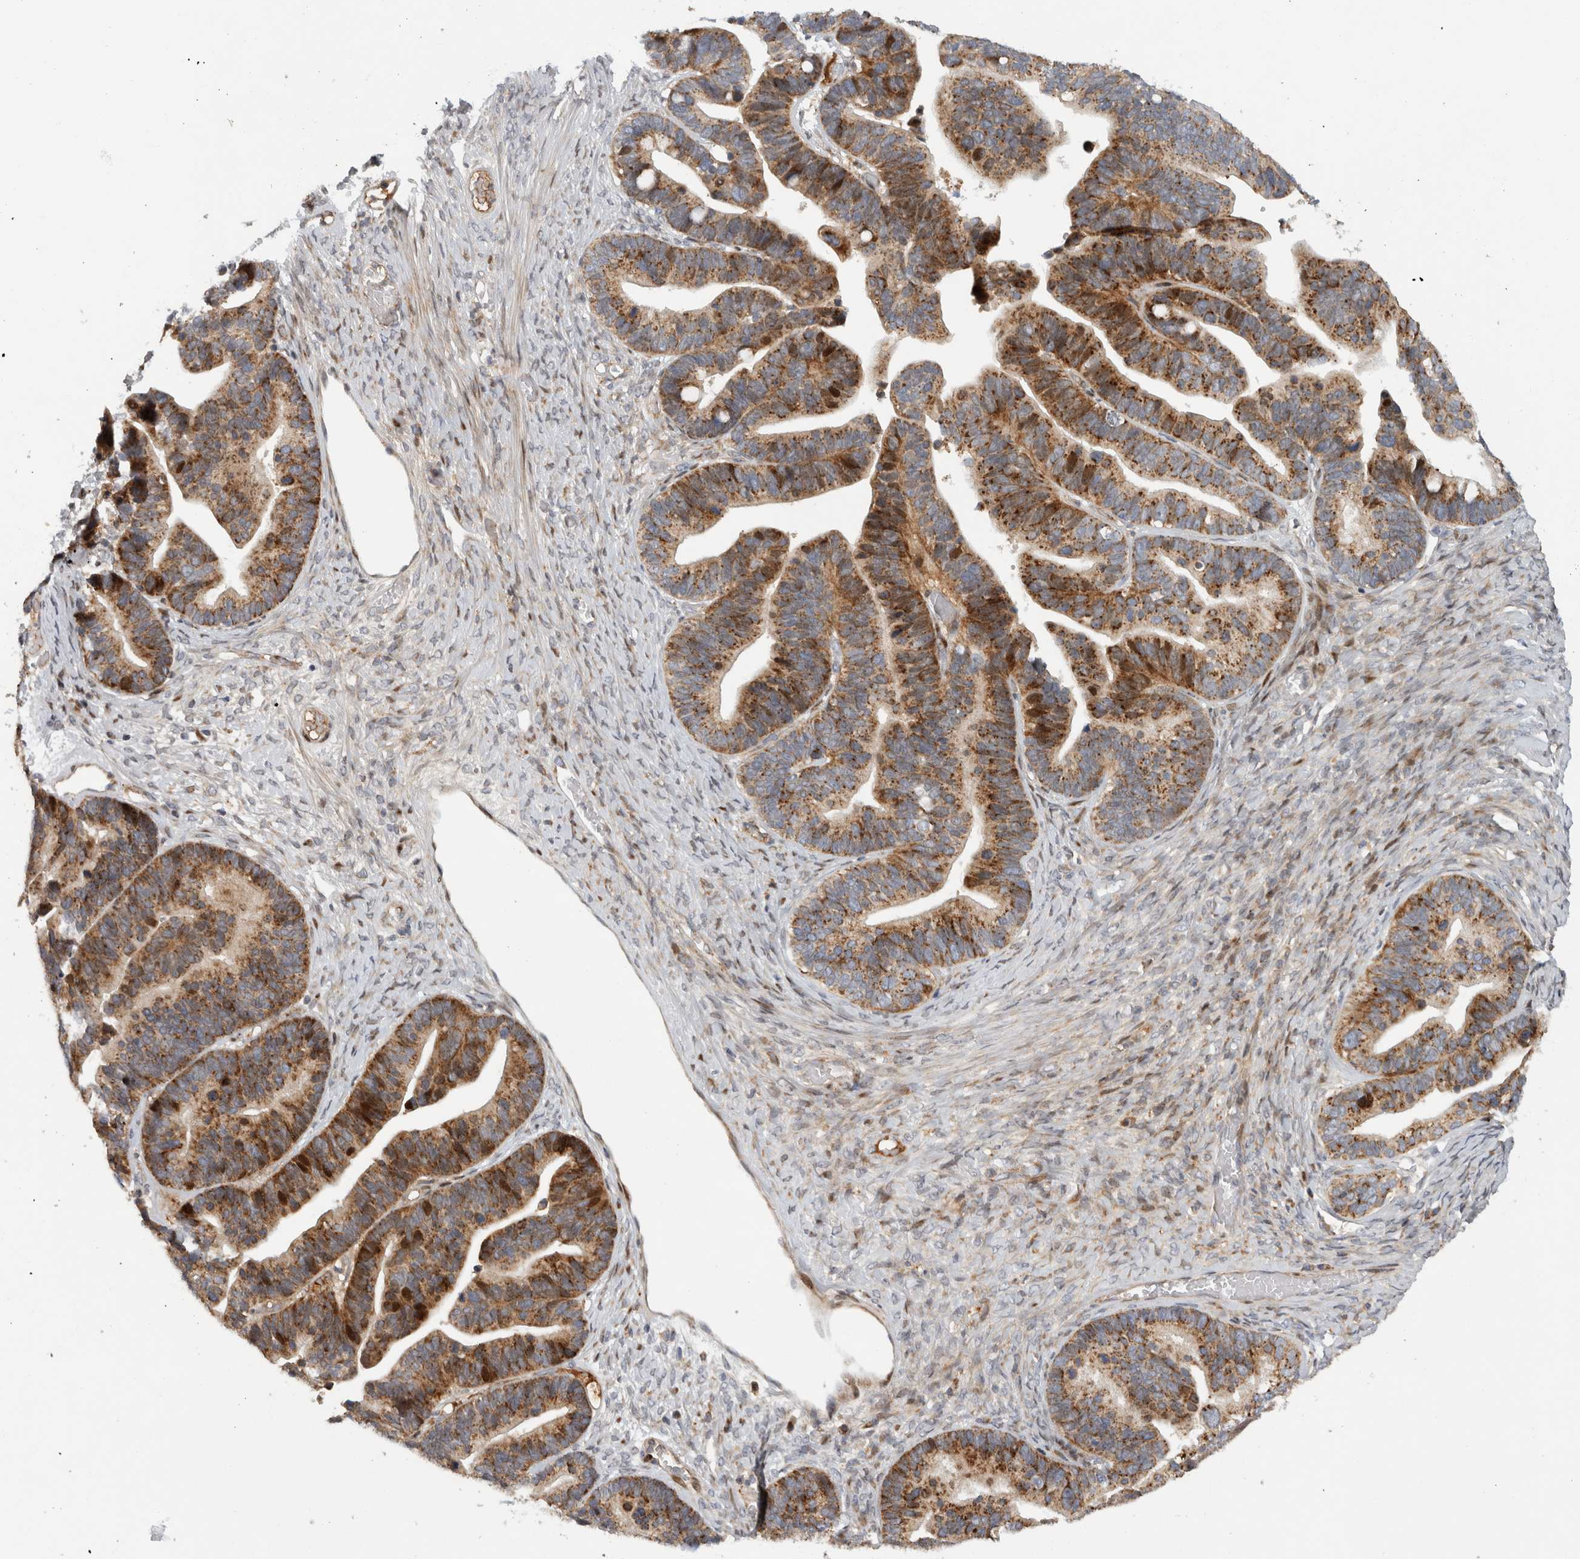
{"staining": {"intensity": "strong", "quantity": "25%-75%", "location": "cytoplasmic/membranous,nuclear"}, "tissue": "ovarian cancer", "cell_type": "Tumor cells", "image_type": "cancer", "snomed": [{"axis": "morphology", "description": "Cystadenocarcinoma, serous, NOS"}, {"axis": "topography", "description": "Ovary"}], "caption": "The micrograph shows a brown stain indicating the presence of a protein in the cytoplasmic/membranous and nuclear of tumor cells in ovarian cancer (serous cystadenocarcinoma).", "gene": "RBM48", "patient": {"sex": "female", "age": 56}}